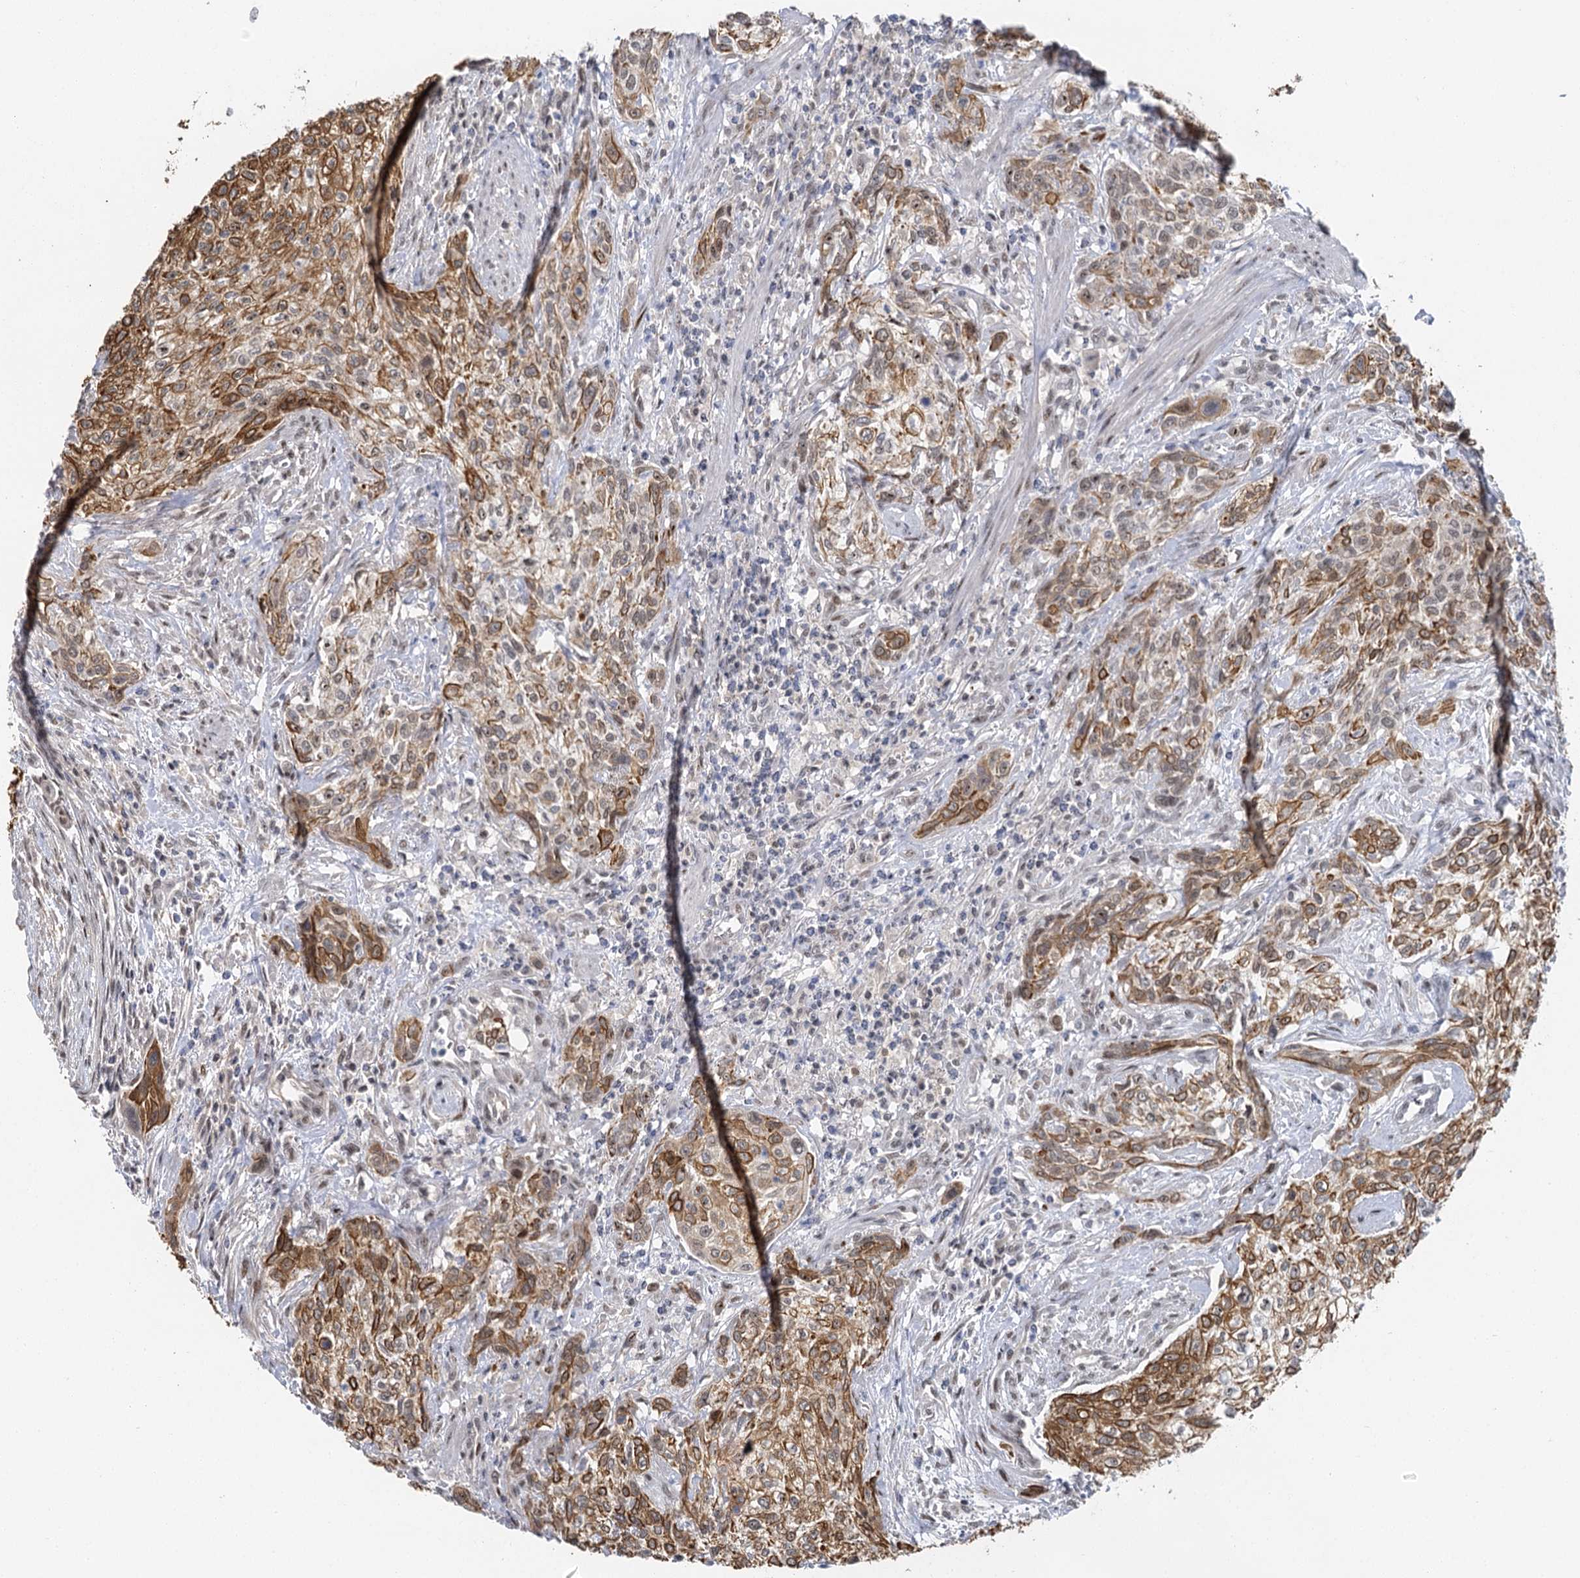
{"staining": {"intensity": "moderate", "quantity": "25%-75%", "location": "cytoplasmic/membranous"}, "tissue": "urothelial cancer", "cell_type": "Tumor cells", "image_type": "cancer", "snomed": [{"axis": "morphology", "description": "Normal tissue, NOS"}, {"axis": "morphology", "description": "Urothelial carcinoma, NOS"}, {"axis": "topography", "description": "Urinary bladder"}, {"axis": "topography", "description": "Peripheral nerve tissue"}], "caption": "Immunohistochemical staining of human urothelial cancer exhibits moderate cytoplasmic/membranous protein positivity in about 25%-75% of tumor cells.", "gene": "IL11RA", "patient": {"sex": "male", "age": 35}}